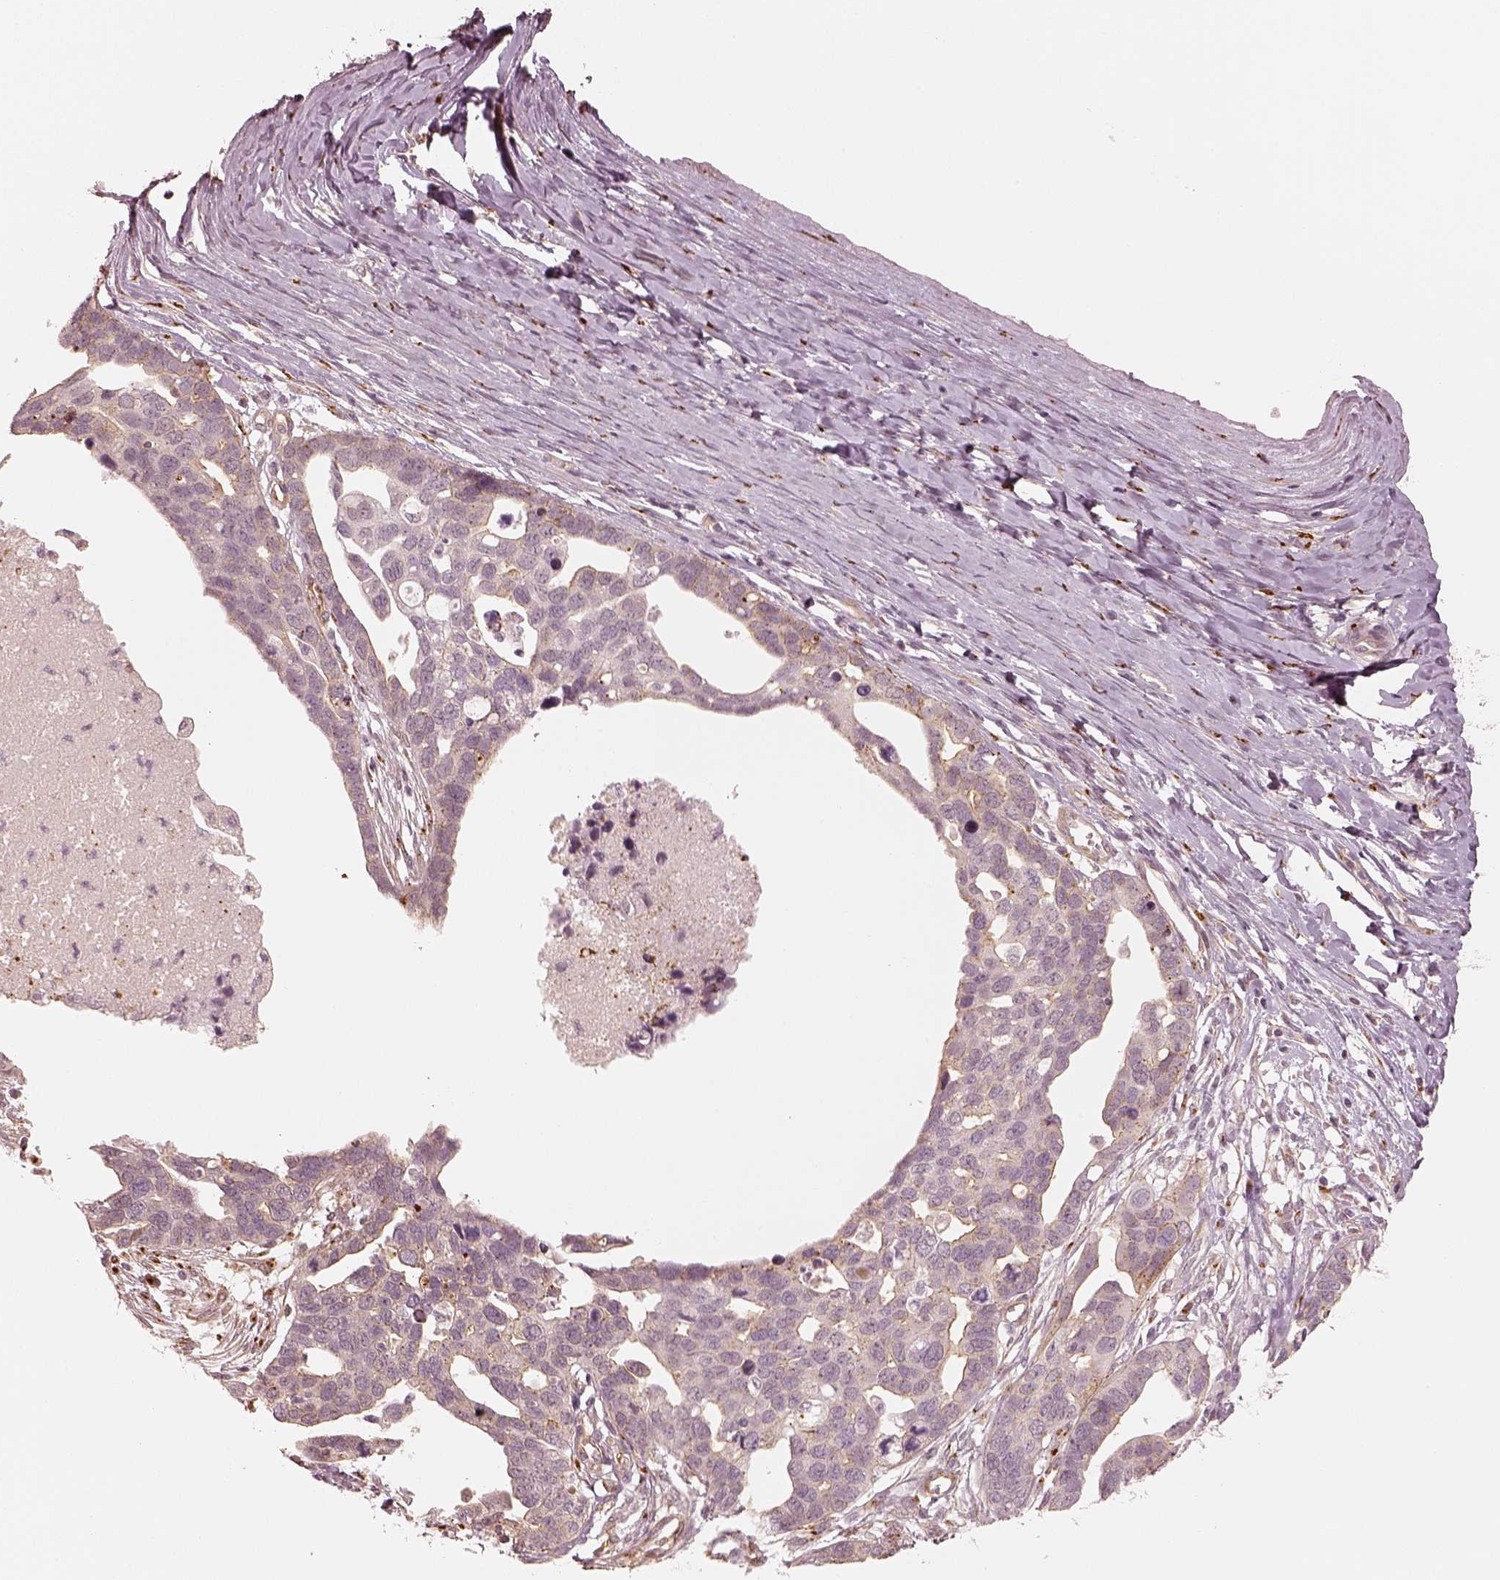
{"staining": {"intensity": "weak", "quantity": "<25%", "location": "cytoplasmic/membranous"}, "tissue": "ovarian cancer", "cell_type": "Tumor cells", "image_type": "cancer", "snomed": [{"axis": "morphology", "description": "Cystadenocarcinoma, serous, NOS"}, {"axis": "topography", "description": "Ovary"}], "caption": "A histopathology image of human ovarian cancer (serous cystadenocarcinoma) is negative for staining in tumor cells. (DAB immunohistochemistry (IHC), high magnification).", "gene": "GORASP2", "patient": {"sex": "female", "age": 54}}